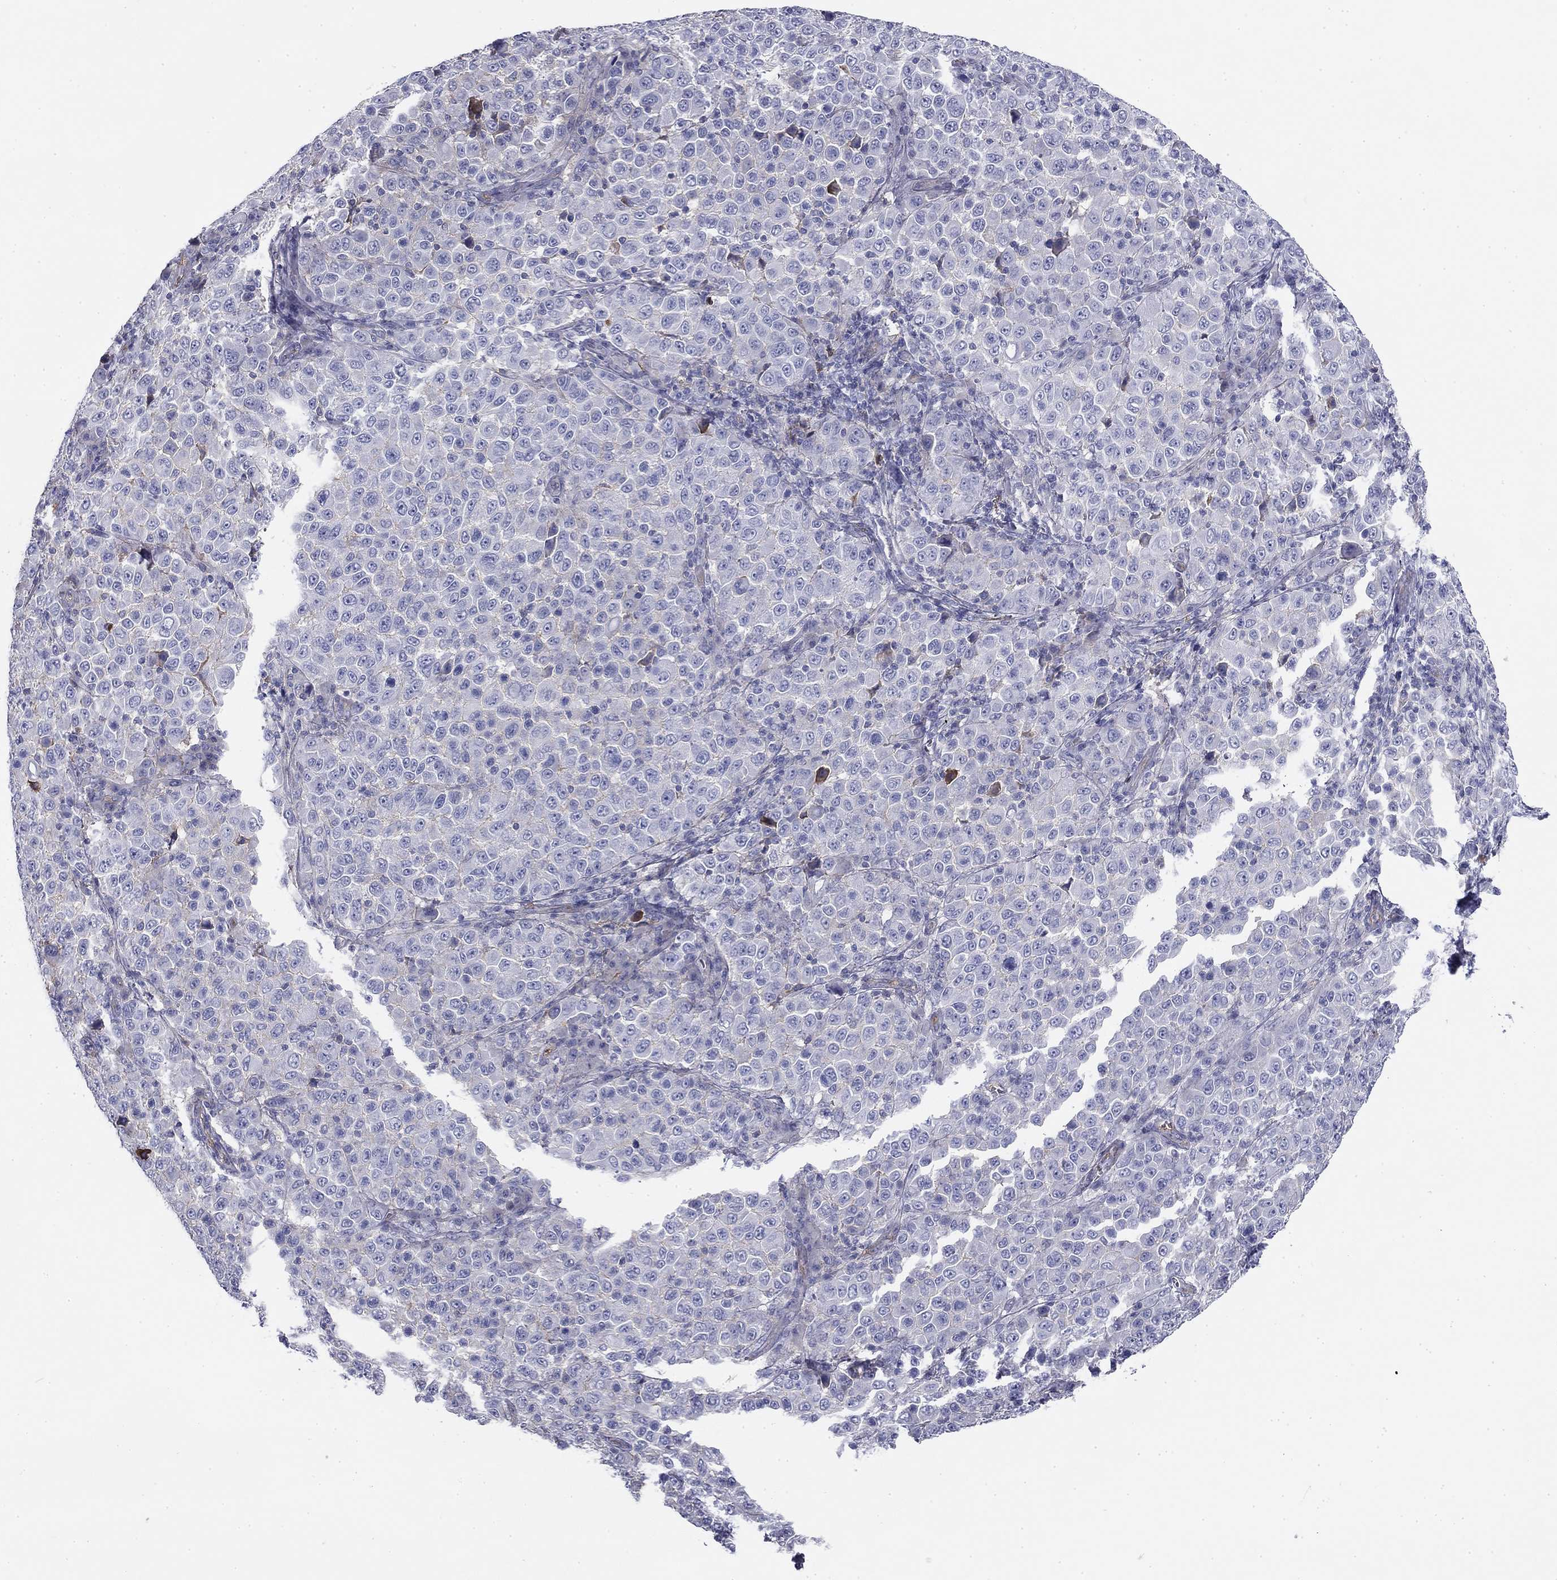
{"staining": {"intensity": "negative", "quantity": "none", "location": "none"}, "tissue": "melanoma", "cell_type": "Tumor cells", "image_type": "cancer", "snomed": [{"axis": "morphology", "description": "Malignant melanoma, NOS"}, {"axis": "topography", "description": "Skin"}], "caption": "Immunohistochemical staining of malignant melanoma shows no significant staining in tumor cells.", "gene": "CPLX4", "patient": {"sex": "female", "age": 57}}